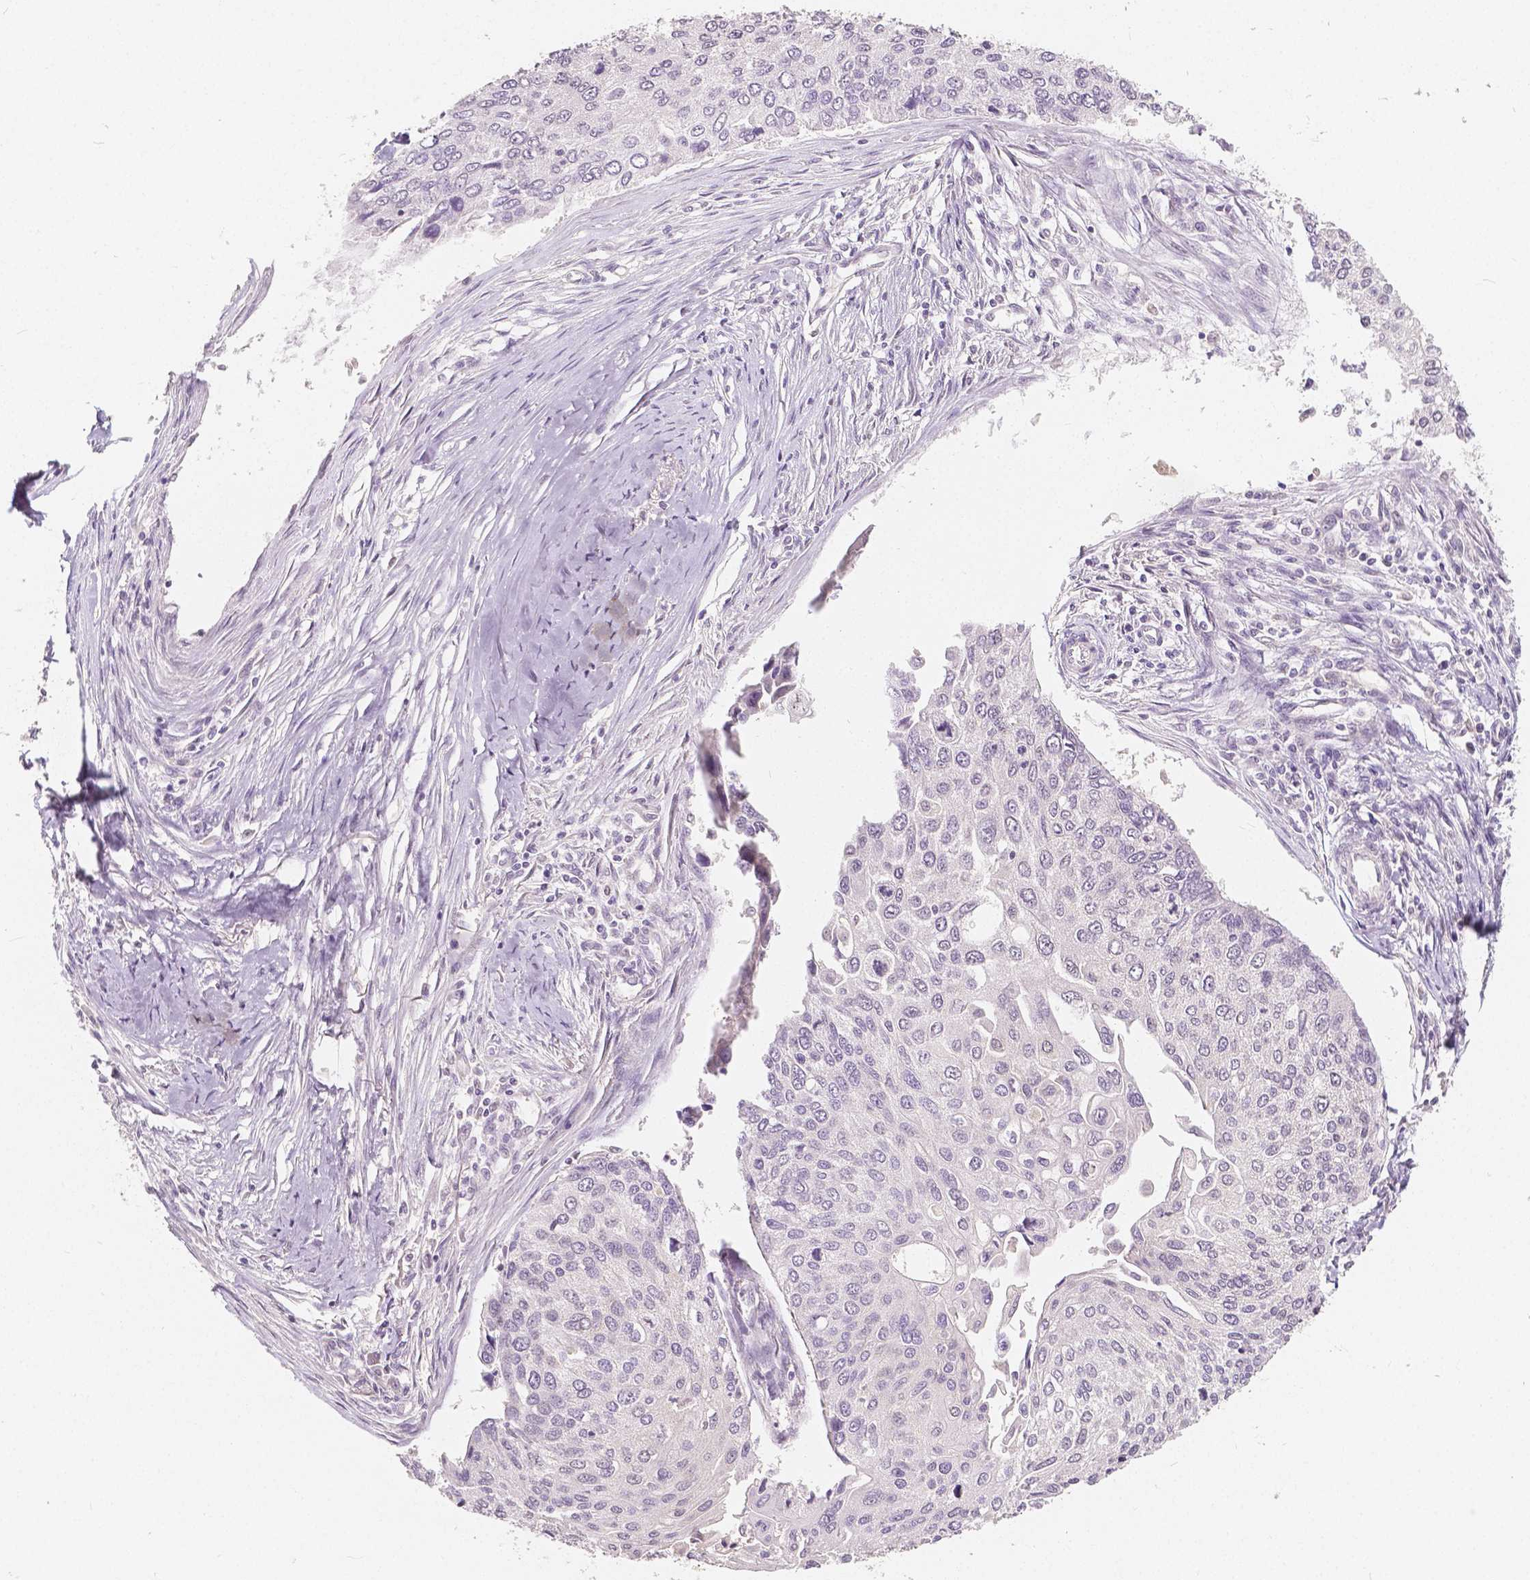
{"staining": {"intensity": "negative", "quantity": "none", "location": "none"}, "tissue": "lung cancer", "cell_type": "Tumor cells", "image_type": "cancer", "snomed": [{"axis": "morphology", "description": "Squamous cell carcinoma, NOS"}, {"axis": "morphology", "description": "Squamous cell carcinoma, metastatic, NOS"}, {"axis": "topography", "description": "Lung"}], "caption": "This is a histopathology image of immunohistochemistry (IHC) staining of lung cancer, which shows no expression in tumor cells.", "gene": "NAPRT", "patient": {"sex": "male", "age": 63}}